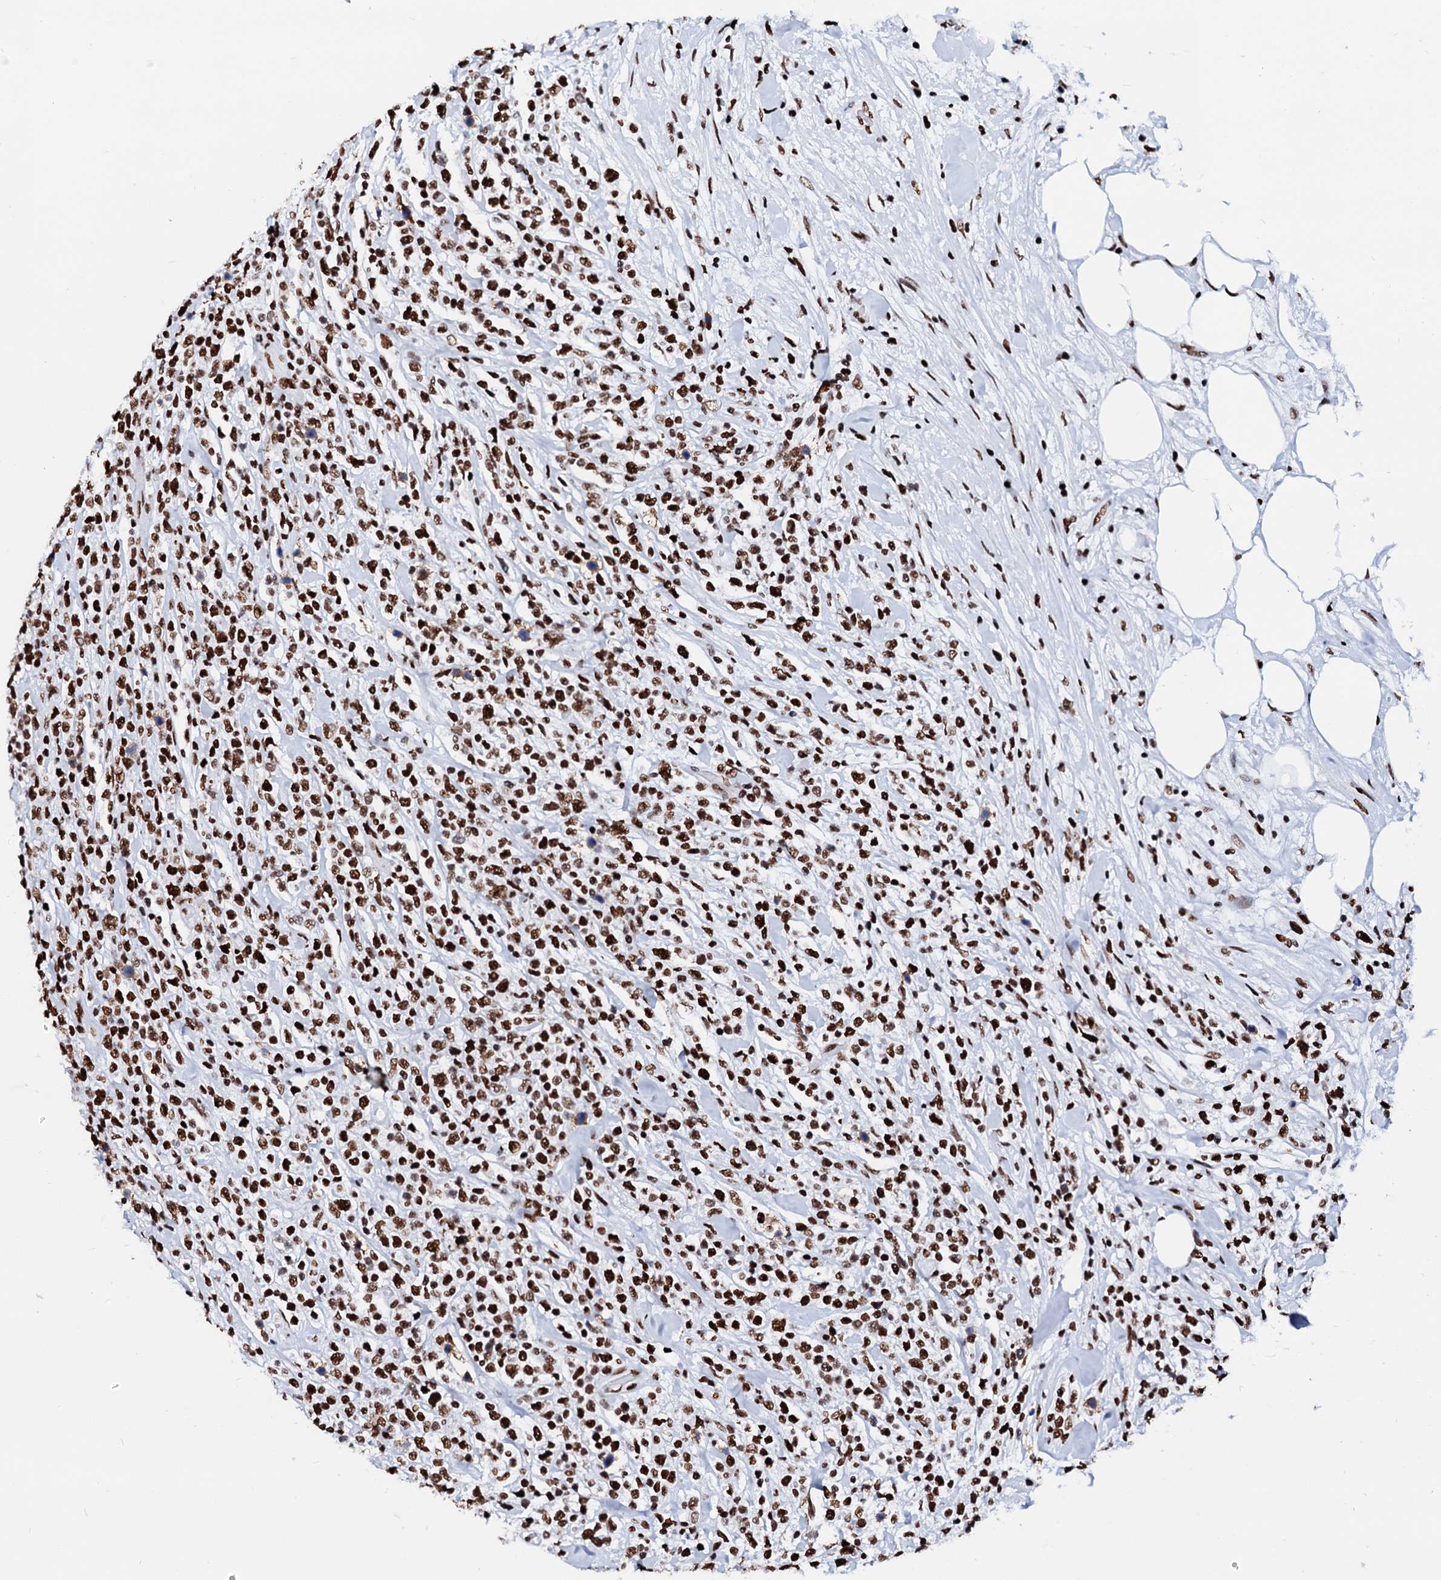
{"staining": {"intensity": "strong", "quantity": ">75%", "location": "nuclear"}, "tissue": "lymphoma", "cell_type": "Tumor cells", "image_type": "cancer", "snomed": [{"axis": "morphology", "description": "Malignant lymphoma, non-Hodgkin's type, High grade"}, {"axis": "topography", "description": "Colon"}], "caption": "Immunohistochemical staining of human high-grade malignant lymphoma, non-Hodgkin's type exhibits high levels of strong nuclear protein staining in about >75% of tumor cells. (brown staining indicates protein expression, while blue staining denotes nuclei).", "gene": "RALY", "patient": {"sex": "female", "age": 53}}